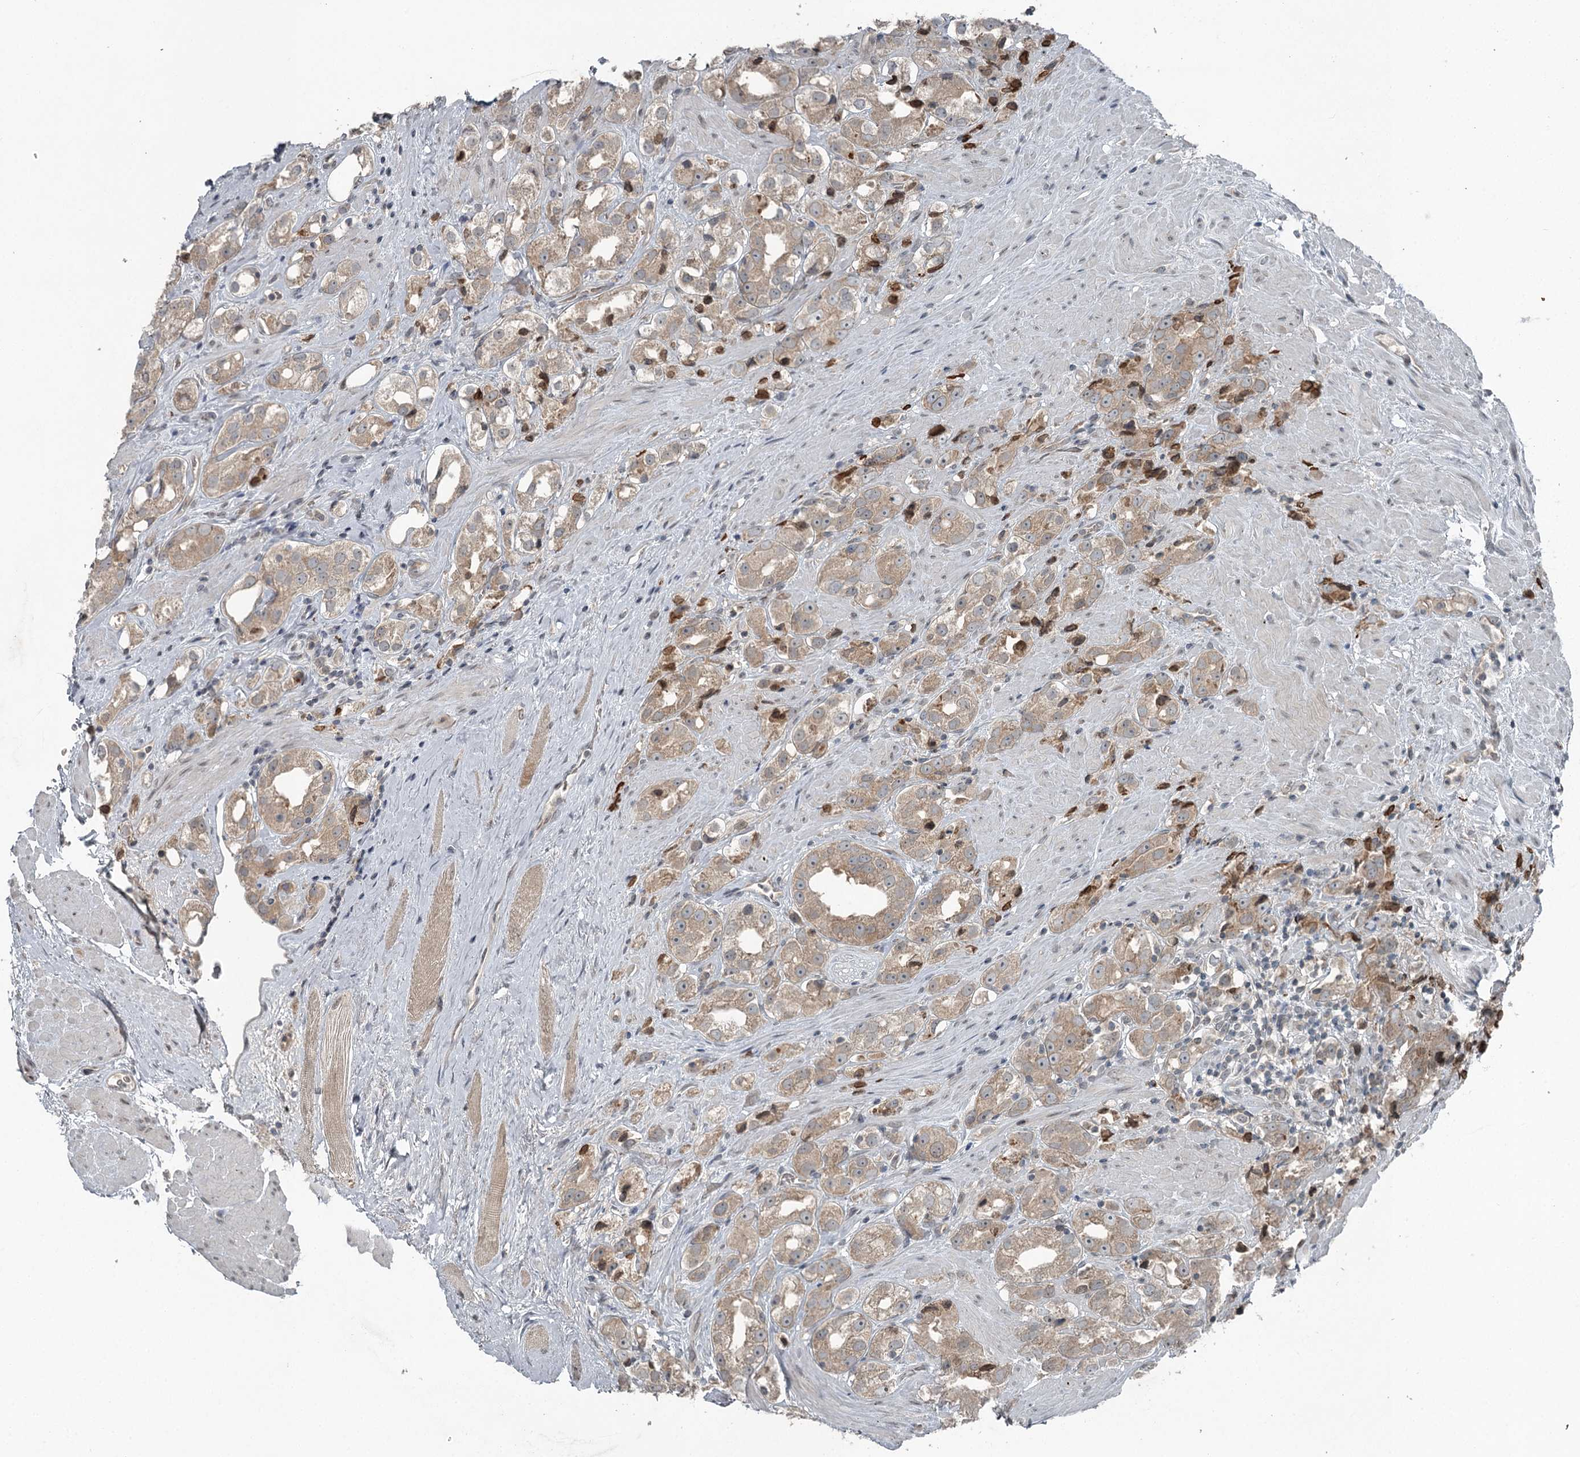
{"staining": {"intensity": "weak", "quantity": ">75%", "location": "cytoplasmic/membranous"}, "tissue": "prostate cancer", "cell_type": "Tumor cells", "image_type": "cancer", "snomed": [{"axis": "morphology", "description": "Adenocarcinoma, NOS"}, {"axis": "topography", "description": "Prostate"}], "caption": "Immunohistochemical staining of human prostate adenocarcinoma shows low levels of weak cytoplasmic/membranous expression in about >75% of tumor cells.", "gene": "SLC39A8", "patient": {"sex": "male", "age": 79}}